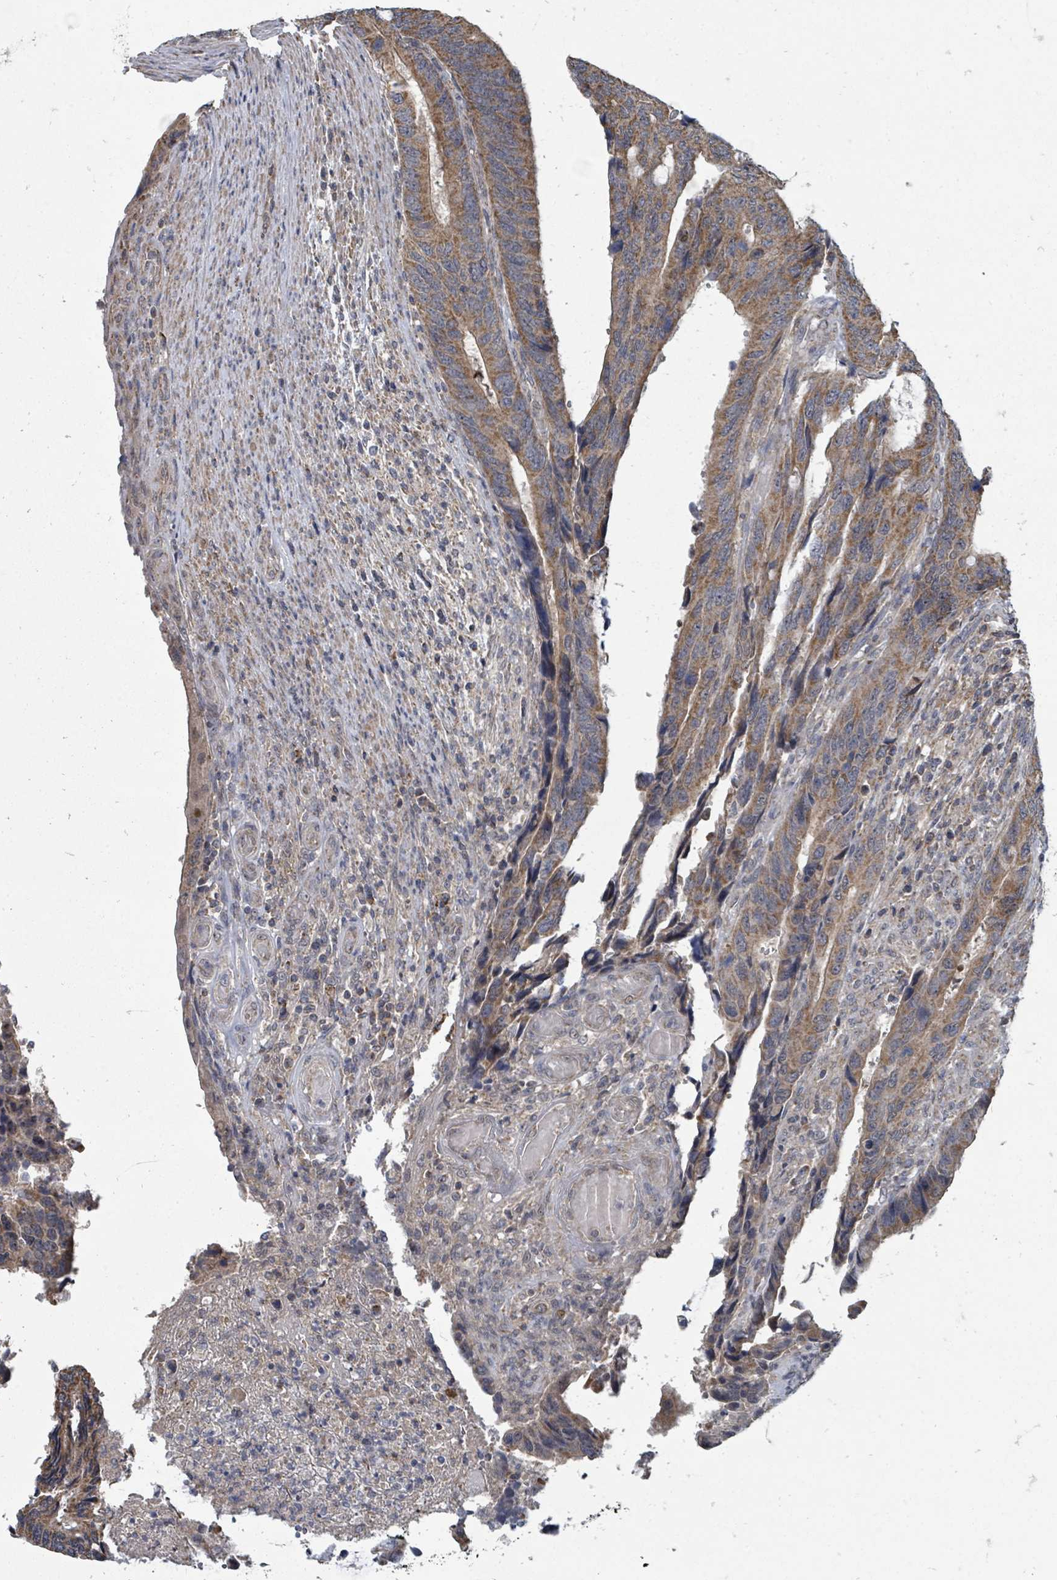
{"staining": {"intensity": "moderate", "quantity": ">75%", "location": "cytoplasmic/membranous"}, "tissue": "colorectal cancer", "cell_type": "Tumor cells", "image_type": "cancer", "snomed": [{"axis": "morphology", "description": "Adenocarcinoma, NOS"}, {"axis": "topography", "description": "Colon"}], "caption": "Moderate cytoplasmic/membranous expression is seen in approximately >75% of tumor cells in adenocarcinoma (colorectal).", "gene": "MAGOHB", "patient": {"sex": "male", "age": 87}}